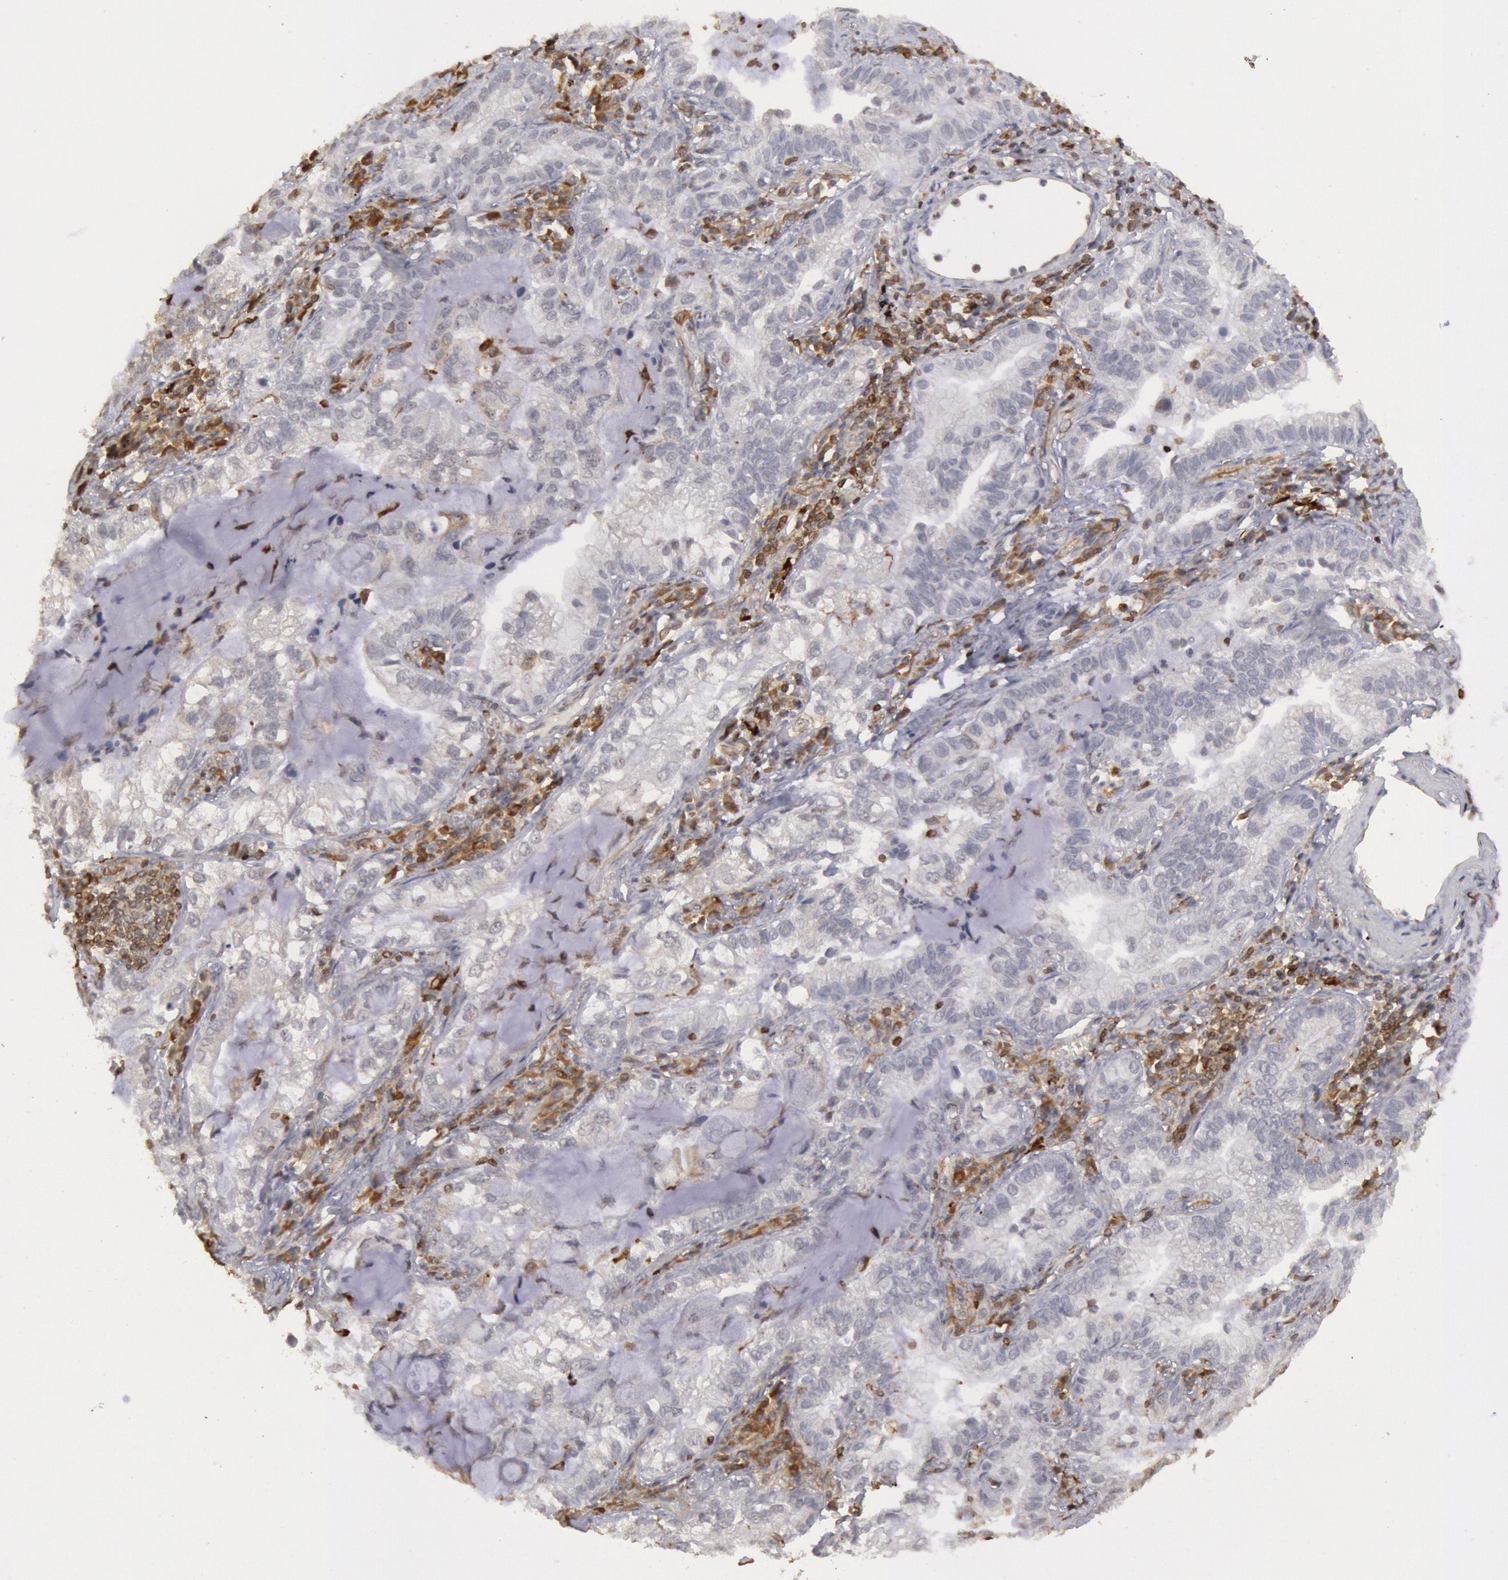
{"staining": {"intensity": "negative", "quantity": "none", "location": "none"}, "tissue": "lung cancer", "cell_type": "Tumor cells", "image_type": "cancer", "snomed": [{"axis": "morphology", "description": "Adenocarcinoma, NOS"}, {"axis": "topography", "description": "Lung"}], "caption": "Tumor cells show no significant expression in lung cancer (adenocarcinoma).", "gene": "TAP2", "patient": {"sex": "female", "age": 50}}